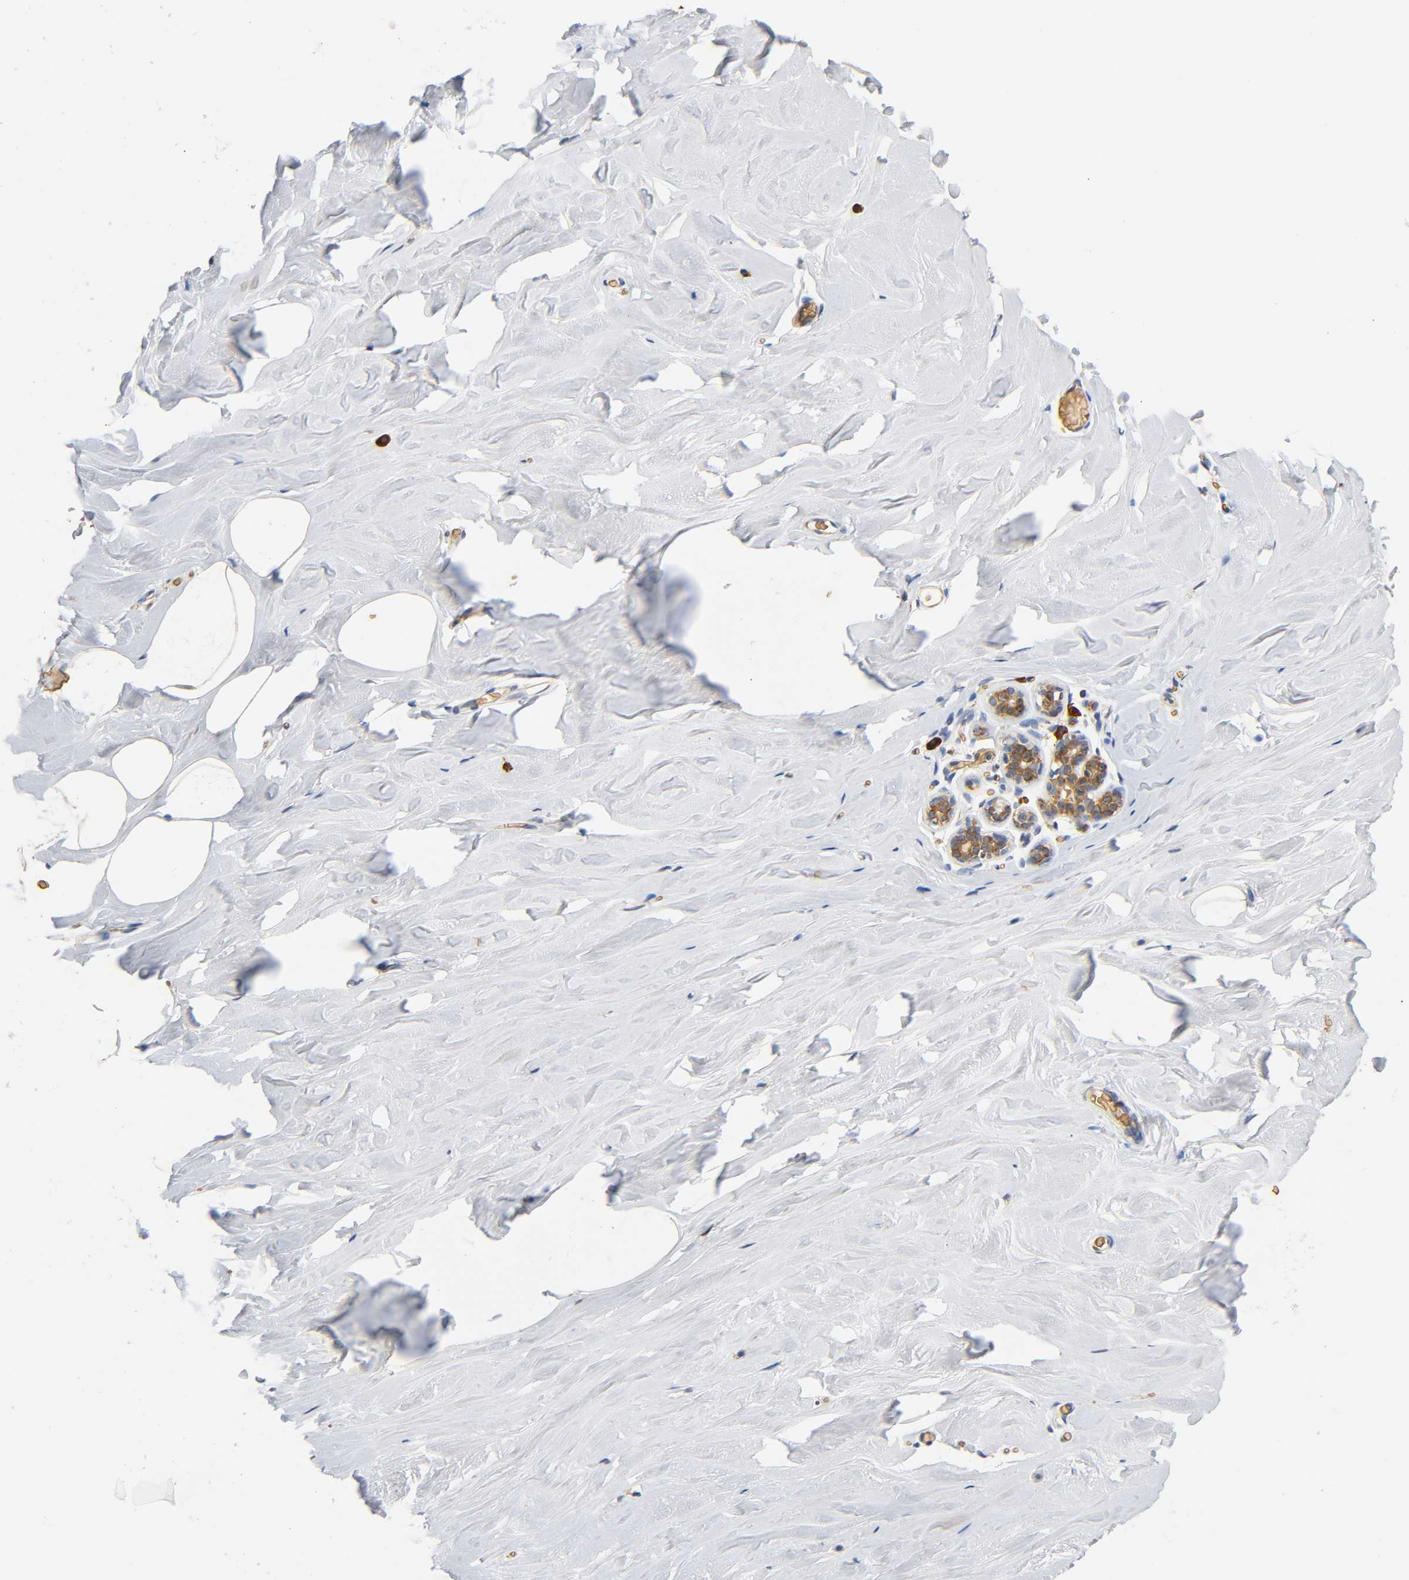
{"staining": {"intensity": "negative", "quantity": "none", "location": "none"}, "tissue": "breast", "cell_type": "Adipocytes", "image_type": "normal", "snomed": [{"axis": "morphology", "description": "Normal tissue, NOS"}, {"axis": "topography", "description": "Breast"}], "caption": "A high-resolution image shows immunohistochemistry staining of unremarkable breast, which displays no significant expression in adipocytes.", "gene": "UCKL1", "patient": {"sex": "female", "age": 75}}